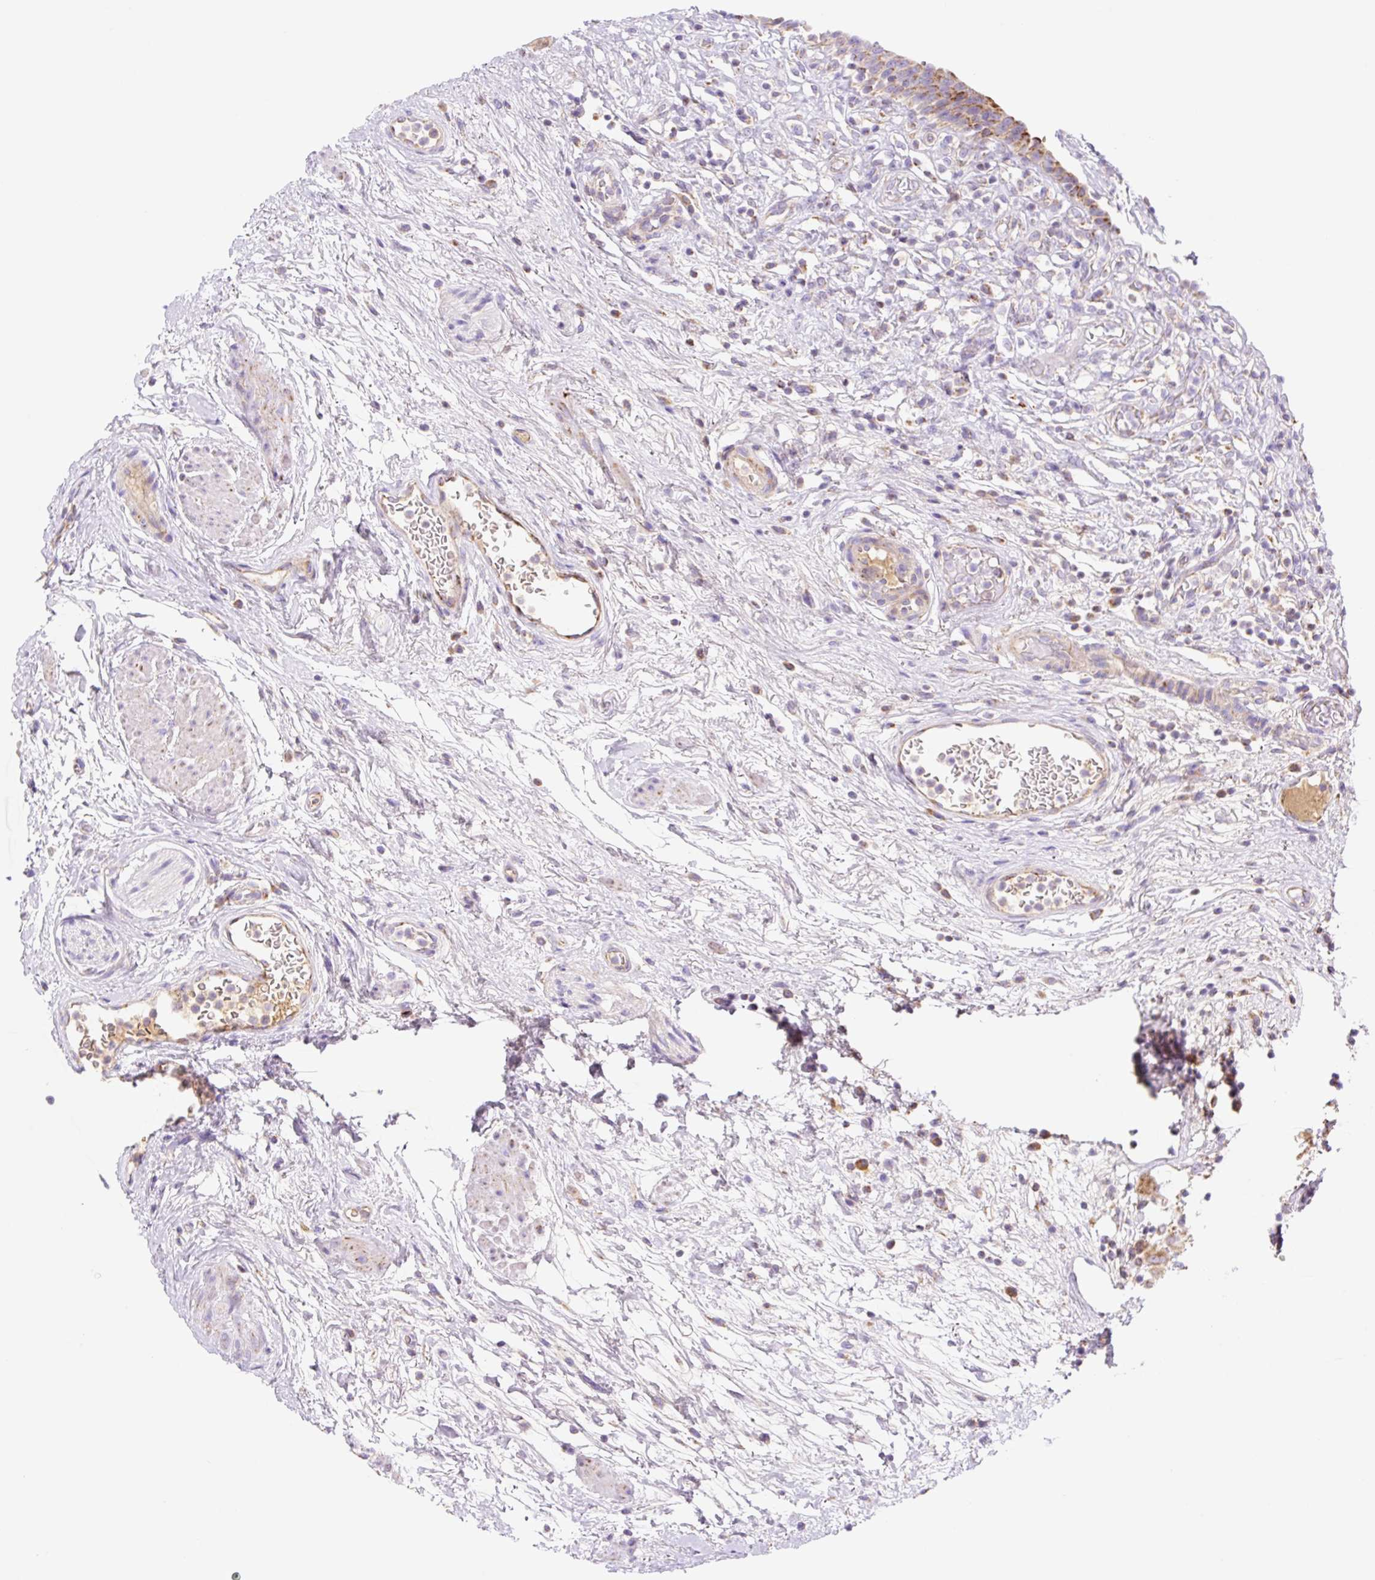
{"staining": {"intensity": "moderate", "quantity": "25%-75%", "location": "cytoplasmic/membranous"}, "tissue": "urinary bladder", "cell_type": "Urothelial cells", "image_type": "normal", "snomed": [{"axis": "morphology", "description": "Normal tissue, NOS"}, {"axis": "topography", "description": "Urinary bladder"}], "caption": "Protein expression analysis of normal human urinary bladder reveals moderate cytoplasmic/membranous positivity in about 25%-75% of urothelial cells. (DAB IHC, brown staining for protein, blue staining for nuclei).", "gene": "ETNK2", "patient": {"sex": "male", "age": 71}}